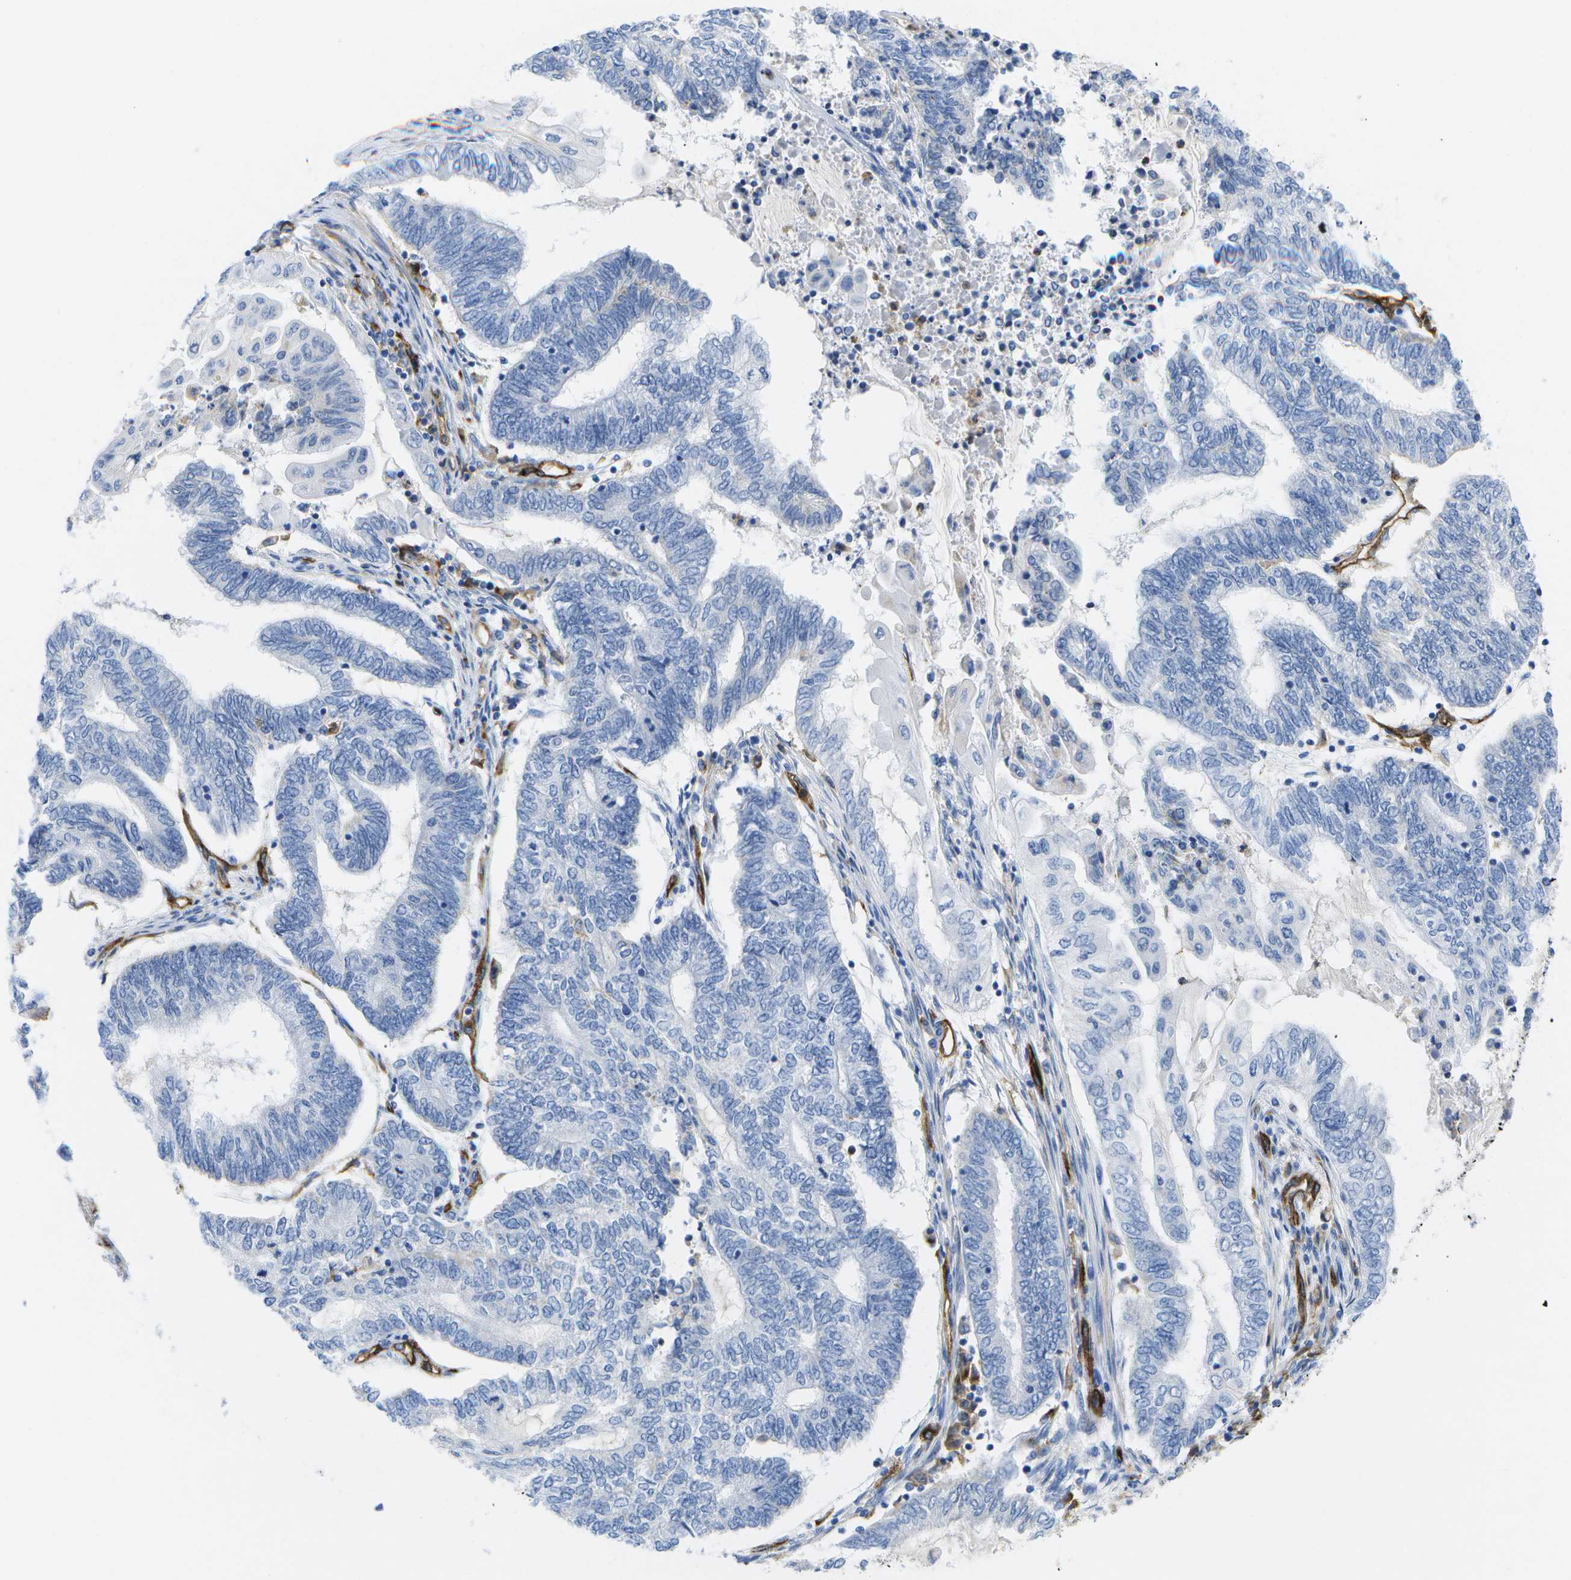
{"staining": {"intensity": "negative", "quantity": "none", "location": "none"}, "tissue": "endometrial cancer", "cell_type": "Tumor cells", "image_type": "cancer", "snomed": [{"axis": "morphology", "description": "Adenocarcinoma, NOS"}, {"axis": "topography", "description": "Uterus"}, {"axis": "topography", "description": "Endometrium"}], "caption": "Protein analysis of endometrial cancer (adenocarcinoma) shows no significant positivity in tumor cells.", "gene": "DYSF", "patient": {"sex": "female", "age": 70}}